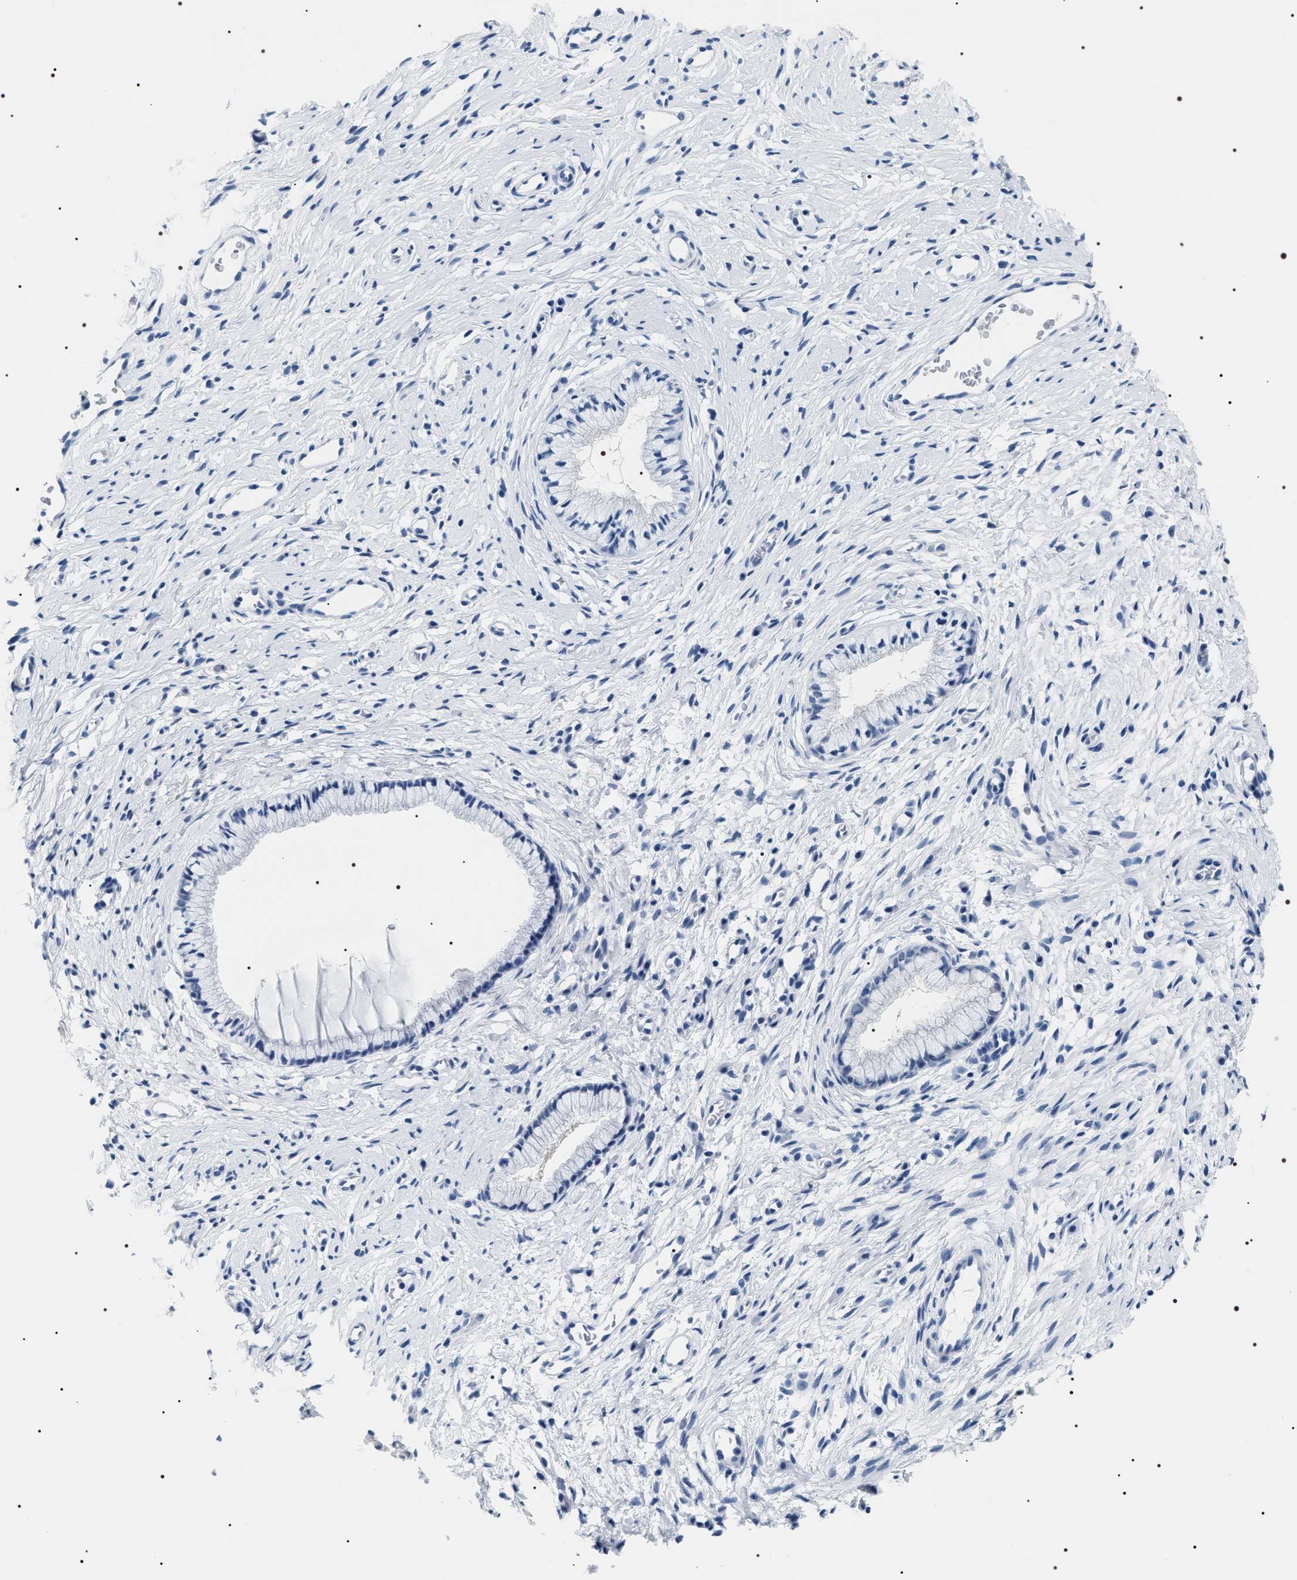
{"staining": {"intensity": "negative", "quantity": "none", "location": "none"}, "tissue": "cervix", "cell_type": "Glandular cells", "image_type": "normal", "snomed": [{"axis": "morphology", "description": "Normal tissue, NOS"}, {"axis": "topography", "description": "Cervix"}], "caption": "IHC of unremarkable cervix displays no staining in glandular cells. (IHC, brightfield microscopy, high magnification).", "gene": "ADH4", "patient": {"sex": "female", "age": 77}}